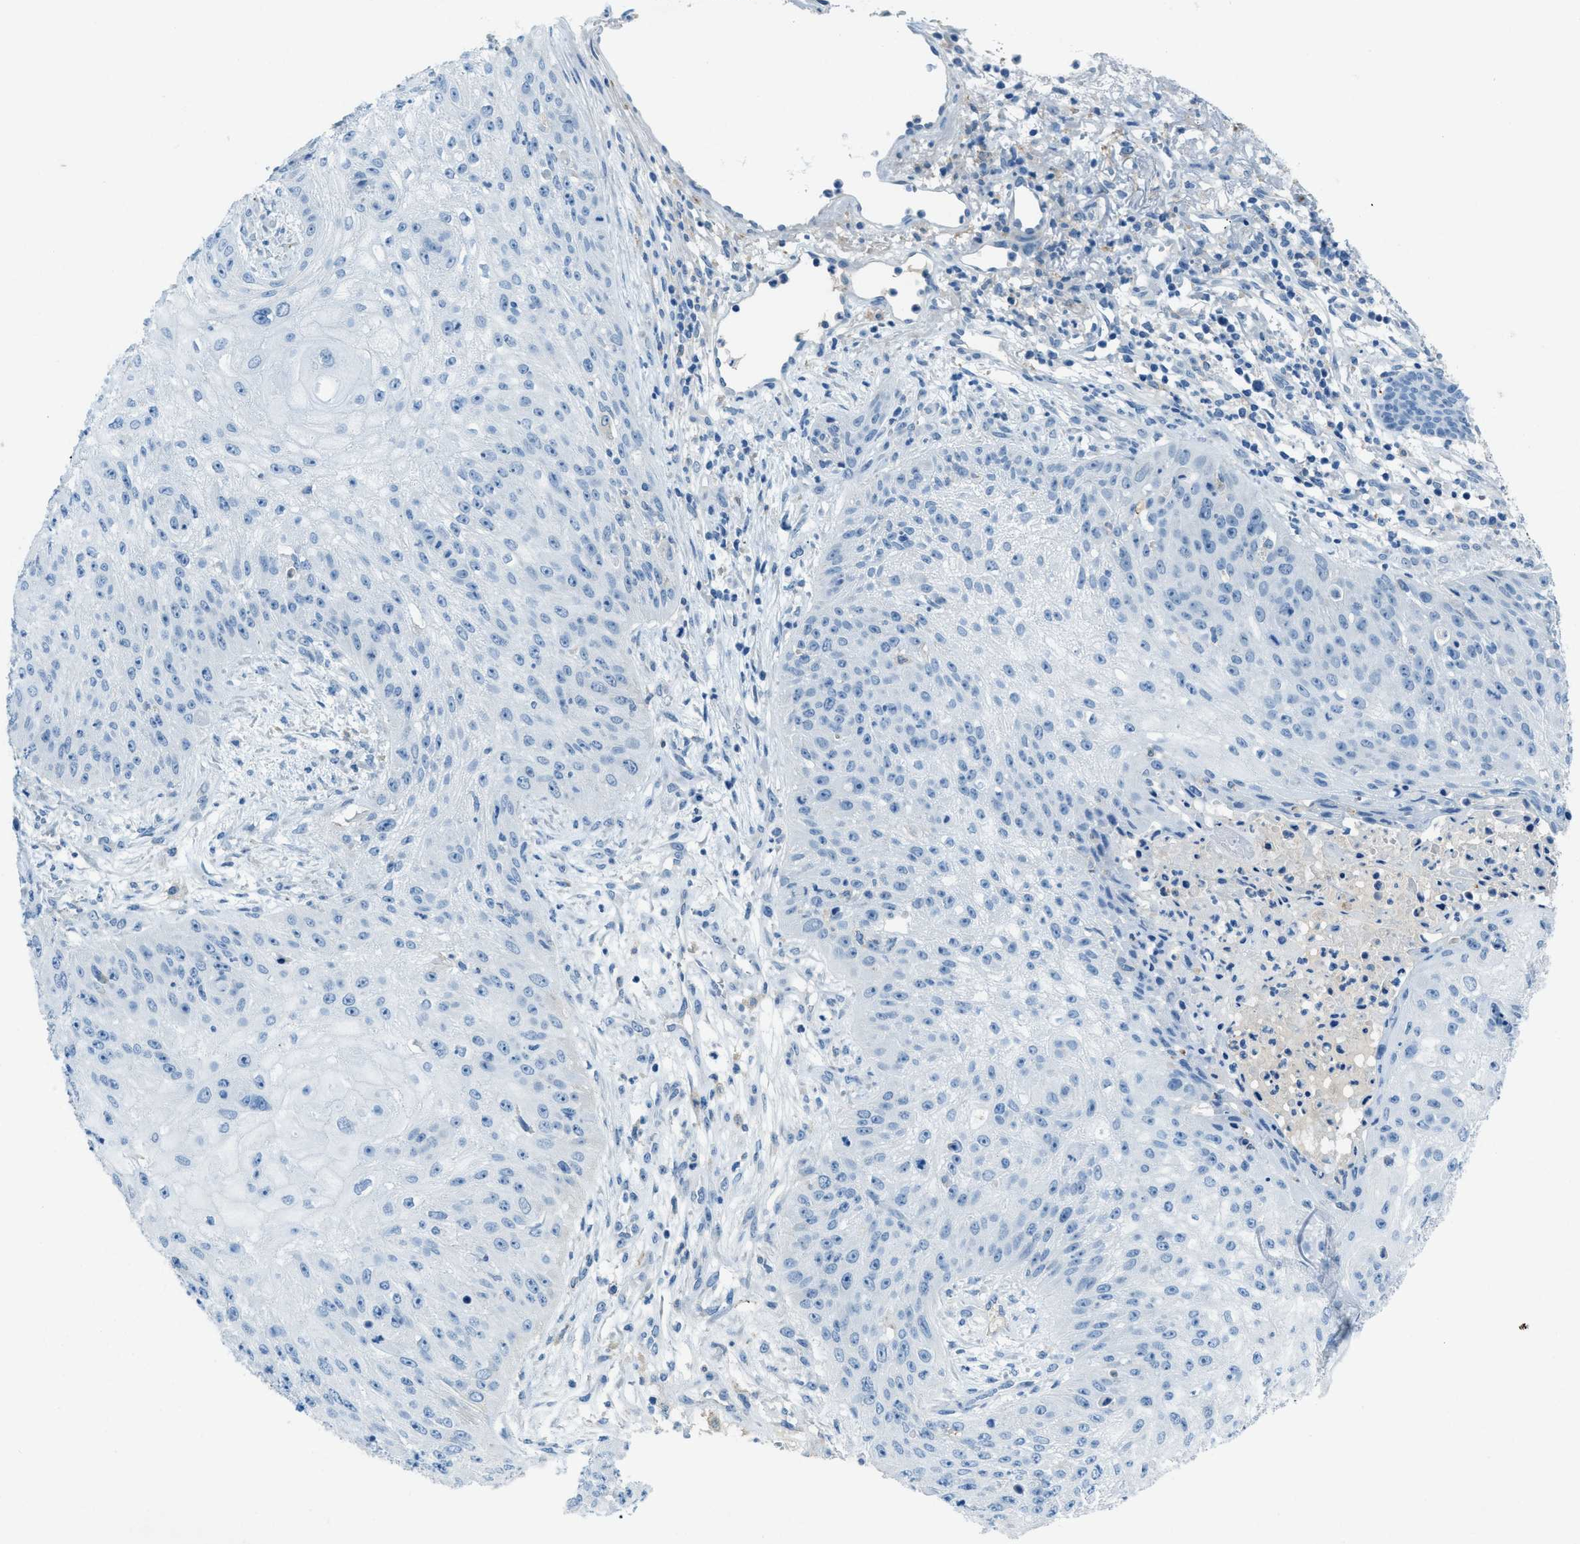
{"staining": {"intensity": "negative", "quantity": "none", "location": "none"}, "tissue": "skin cancer", "cell_type": "Tumor cells", "image_type": "cancer", "snomed": [{"axis": "morphology", "description": "Squamous cell carcinoma, NOS"}, {"axis": "topography", "description": "Skin"}], "caption": "Tumor cells are negative for brown protein staining in squamous cell carcinoma (skin).", "gene": "KLHL8", "patient": {"sex": "female", "age": 80}}